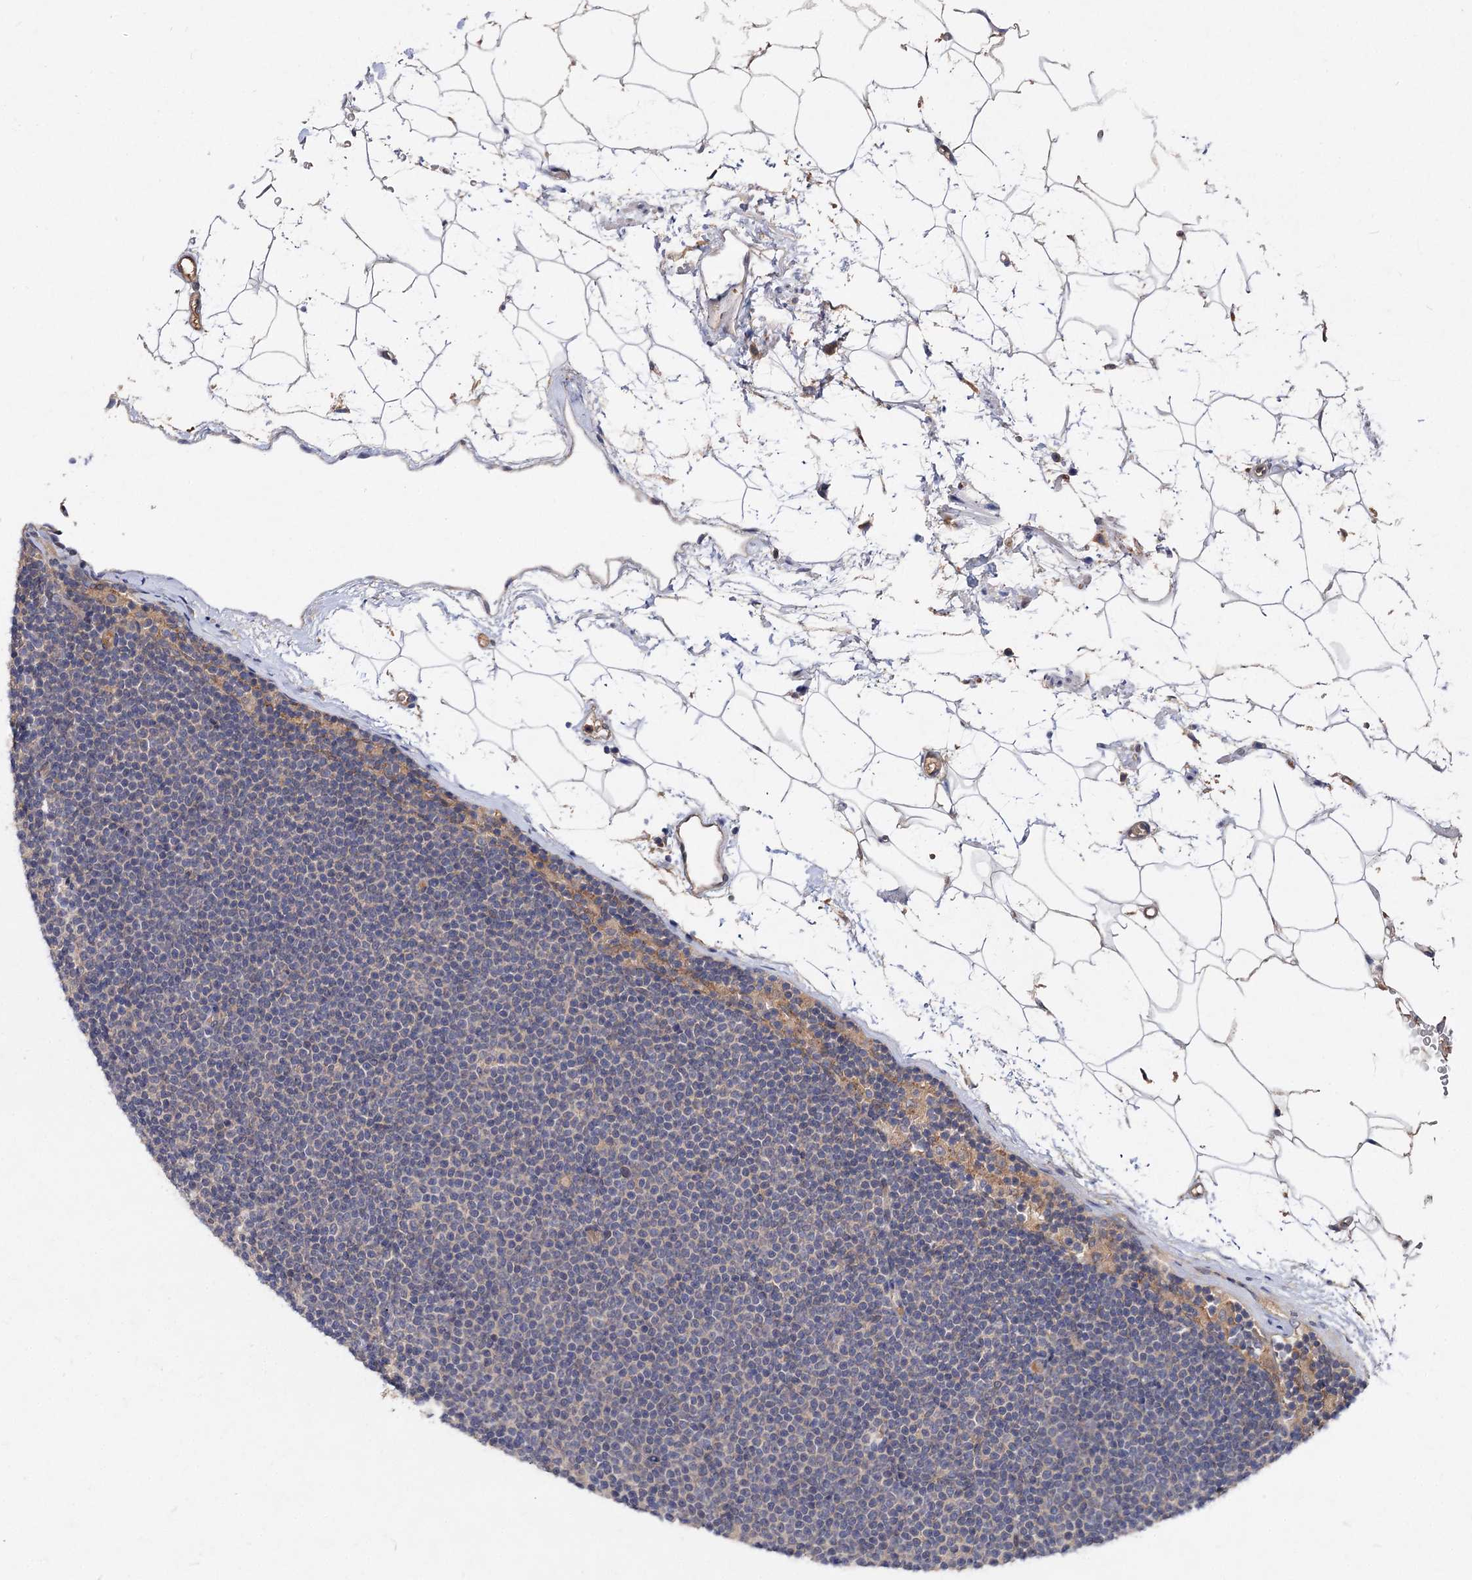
{"staining": {"intensity": "negative", "quantity": "none", "location": "none"}, "tissue": "lymphoma", "cell_type": "Tumor cells", "image_type": "cancer", "snomed": [{"axis": "morphology", "description": "Malignant lymphoma, non-Hodgkin's type, Low grade"}, {"axis": "topography", "description": "Lymph node"}], "caption": "High power microscopy photomicrograph of an IHC micrograph of malignant lymphoma, non-Hodgkin's type (low-grade), revealing no significant staining in tumor cells.", "gene": "NUDCD2", "patient": {"sex": "female", "age": 53}}